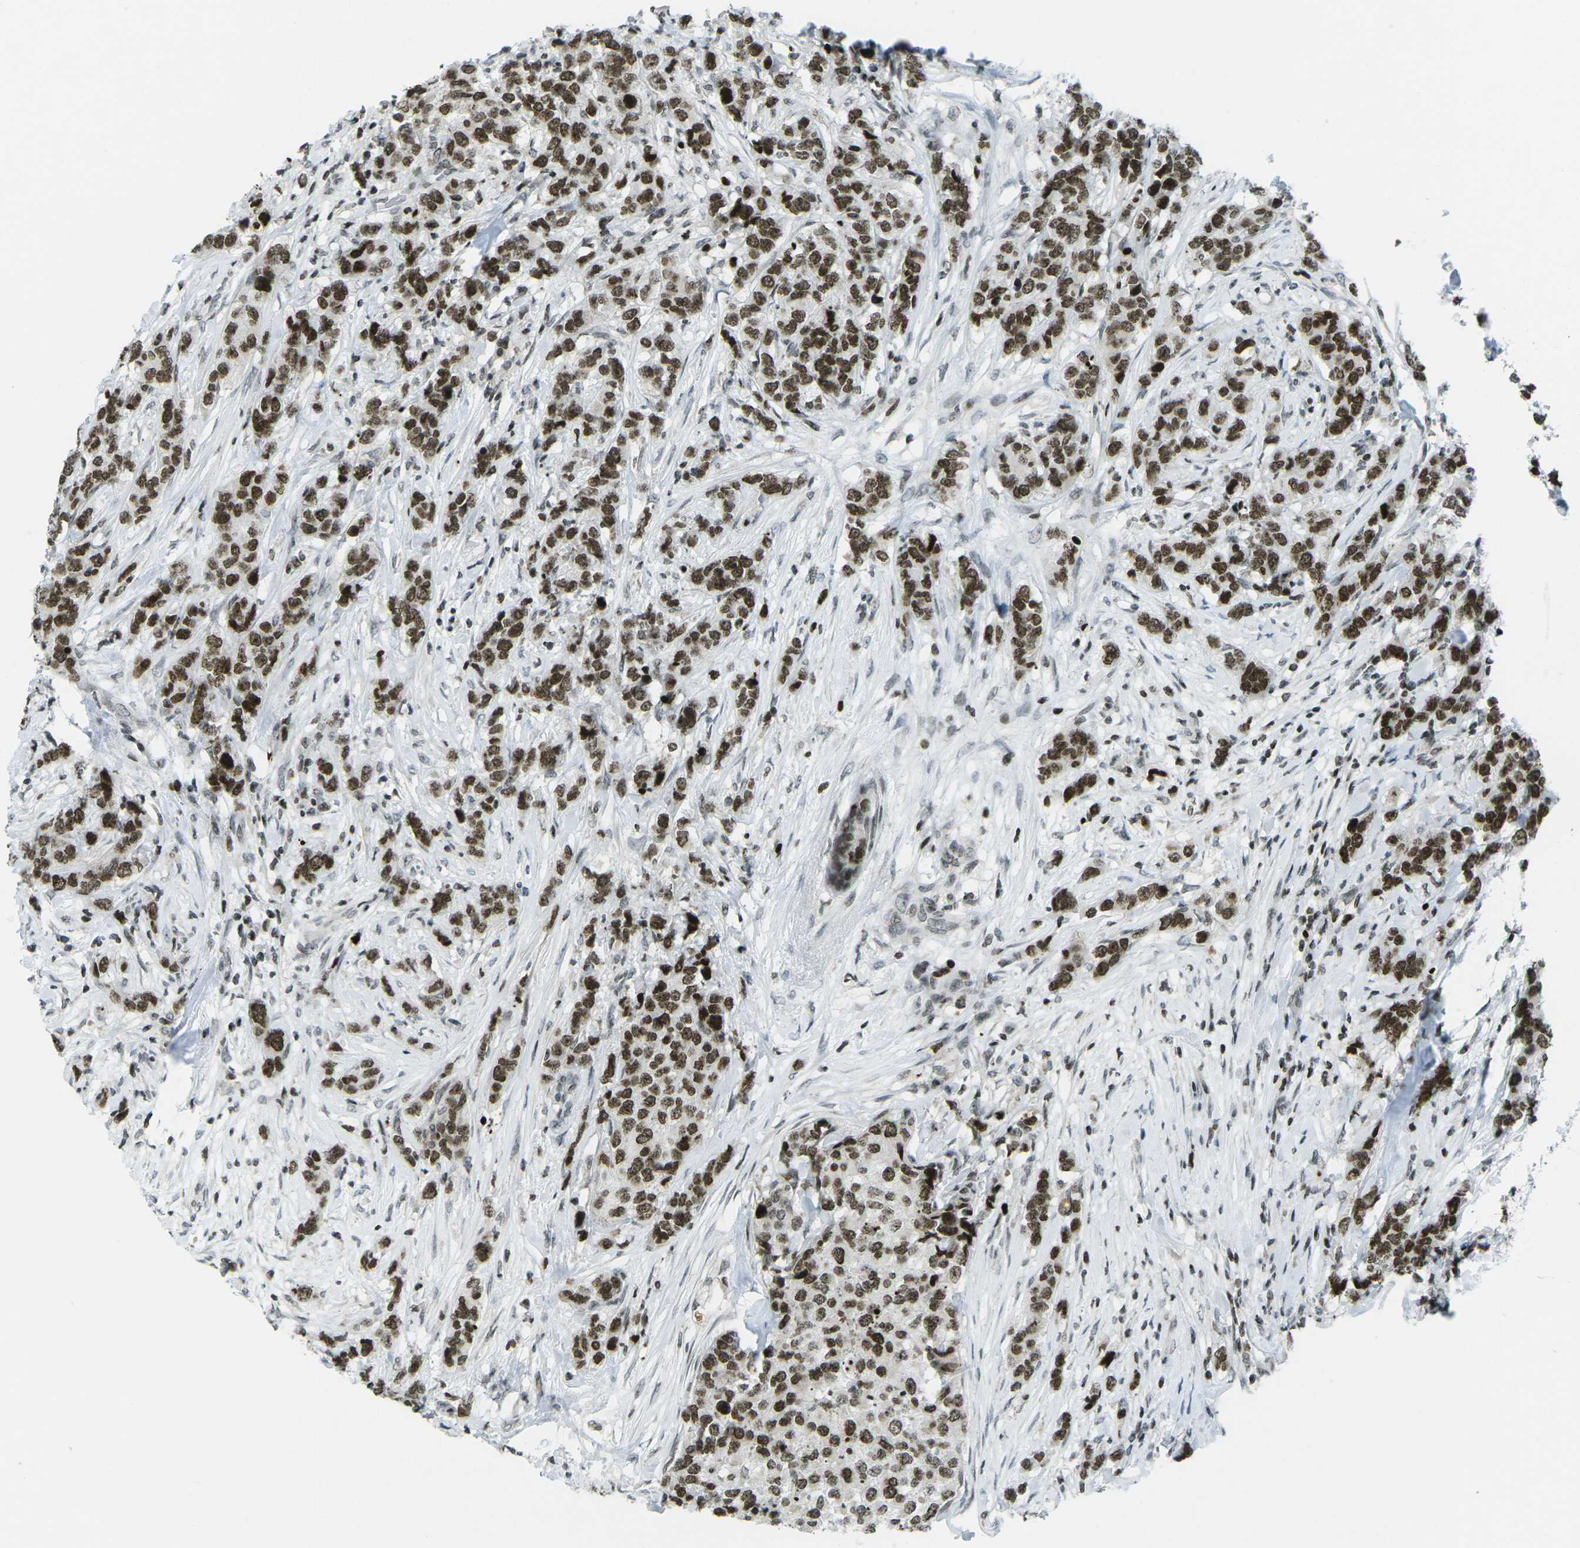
{"staining": {"intensity": "strong", "quantity": ">75%", "location": "nuclear"}, "tissue": "breast cancer", "cell_type": "Tumor cells", "image_type": "cancer", "snomed": [{"axis": "morphology", "description": "Lobular carcinoma"}, {"axis": "topography", "description": "Breast"}], "caption": "Immunohistochemical staining of human breast cancer (lobular carcinoma) exhibits strong nuclear protein staining in approximately >75% of tumor cells. (Brightfield microscopy of DAB IHC at high magnification).", "gene": "EME1", "patient": {"sex": "female", "age": 59}}